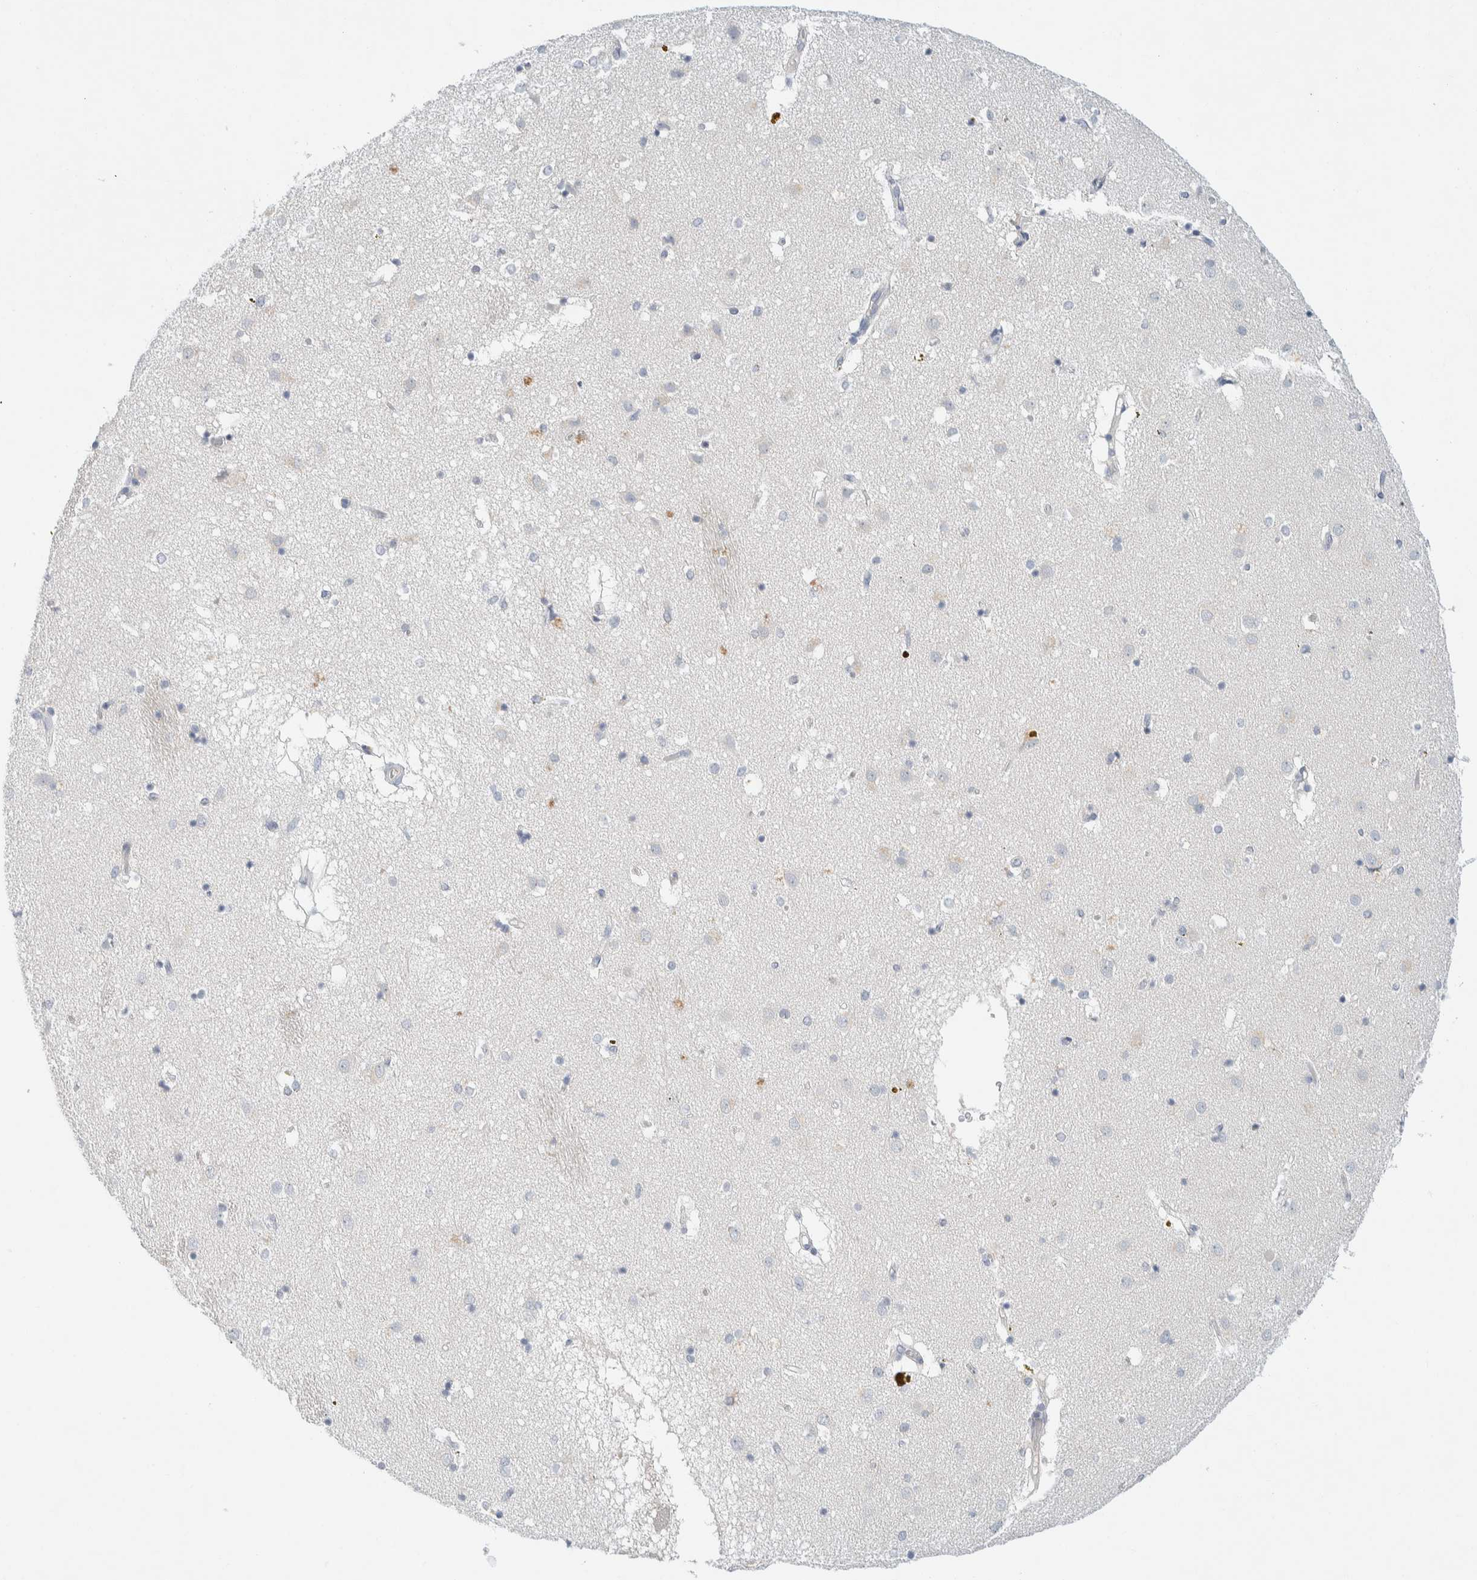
{"staining": {"intensity": "negative", "quantity": "none", "location": "none"}, "tissue": "caudate", "cell_type": "Glial cells", "image_type": "normal", "snomed": [{"axis": "morphology", "description": "Normal tissue, NOS"}, {"axis": "topography", "description": "Lateral ventricle wall"}], "caption": "An immunohistochemistry image of unremarkable caudate is shown. There is no staining in glial cells of caudate.", "gene": "ALOX12B", "patient": {"sex": "male", "age": 70}}